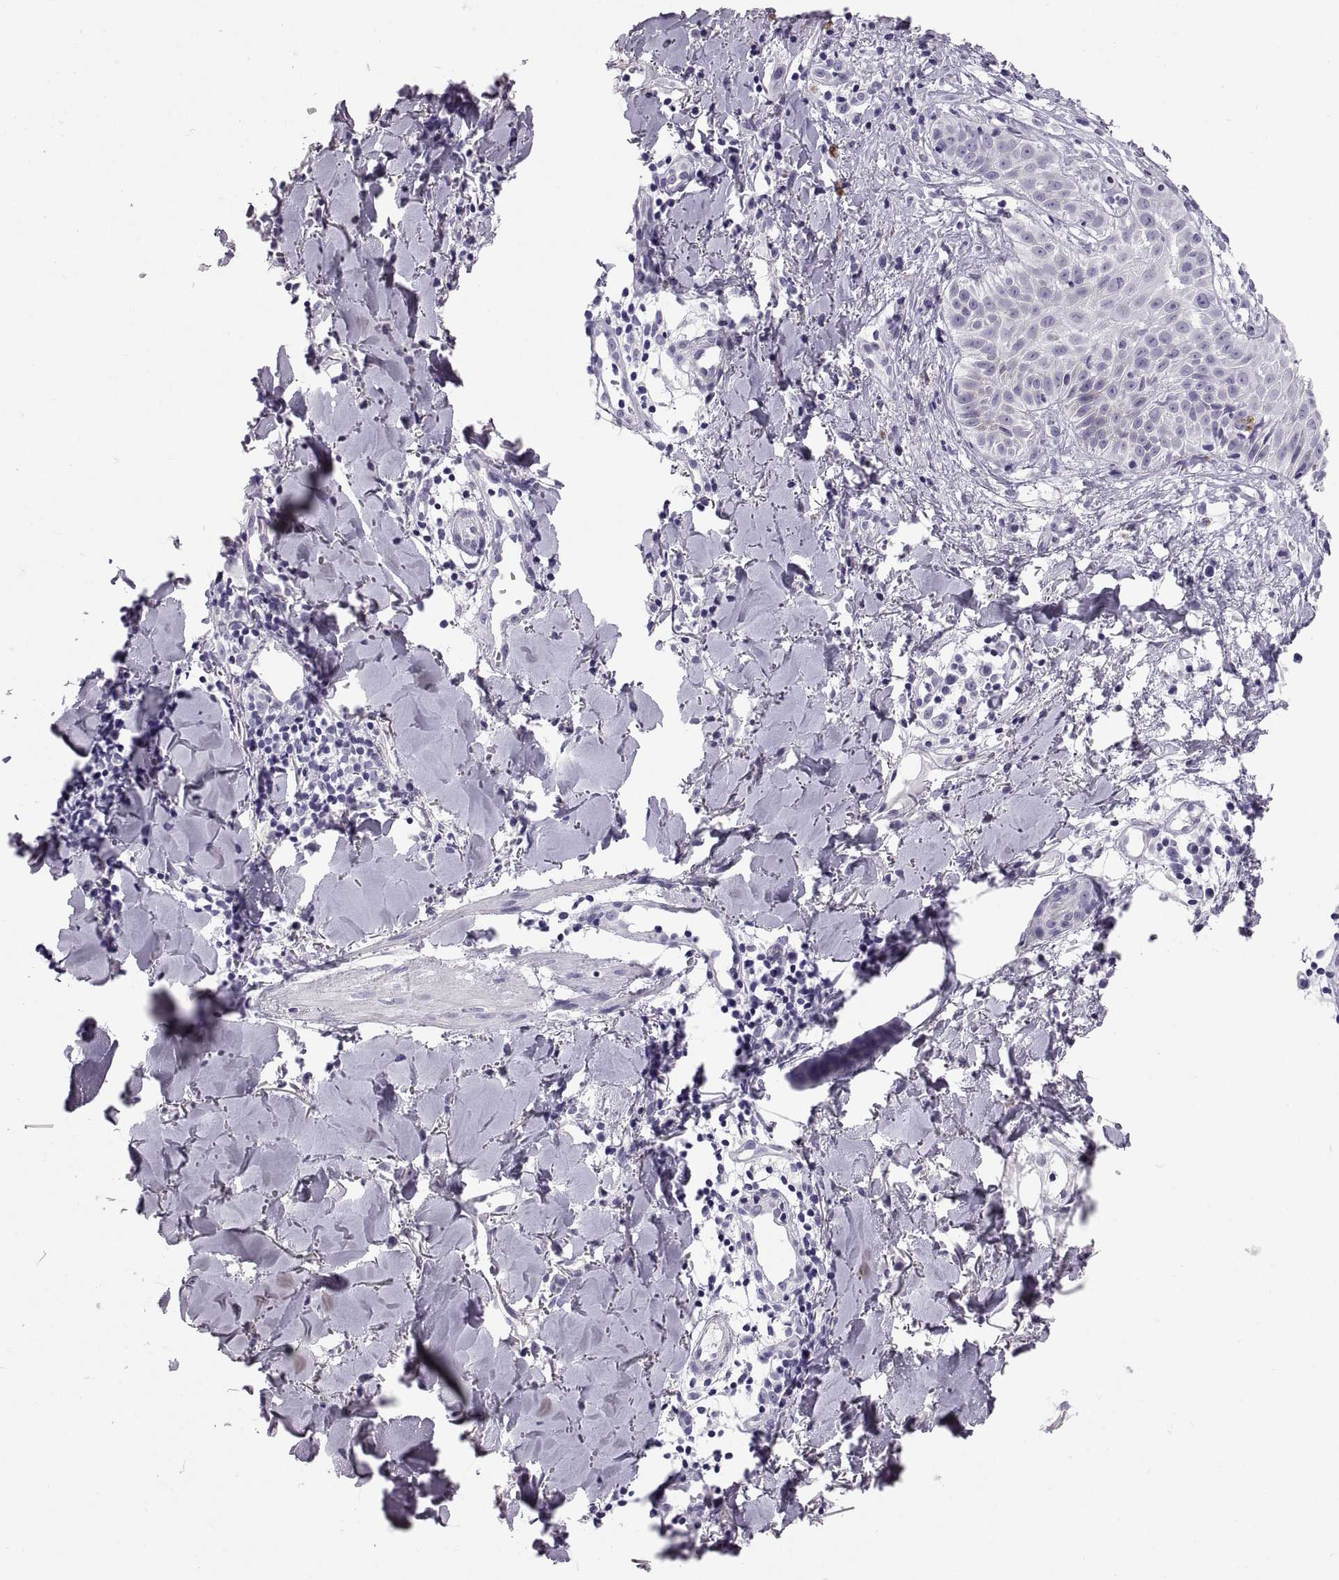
{"staining": {"intensity": "negative", "quantity": "none", "location": "none"}, "tissue": "melanoma", "cell_type": "Tumor cells", "image_type": "cancer", "snomed": [{"axis": "morphology", "description": "Malignant melanoma, NOS"}, {"axis": "topography", "description": "Skin"}], "caption": "The immunohistochemistry (IHC) image has no significant positivity in tumor cells of malignant melanoma tissue. (Stains: DAB (3,3'-diaminobenzidine) immunohistochemistry with hematoxylin counter stain, Microscopy: brightfield microscopy at high magnification).", "gene": "QRICH2", "patient": {"sex": "male", "age": 51}}